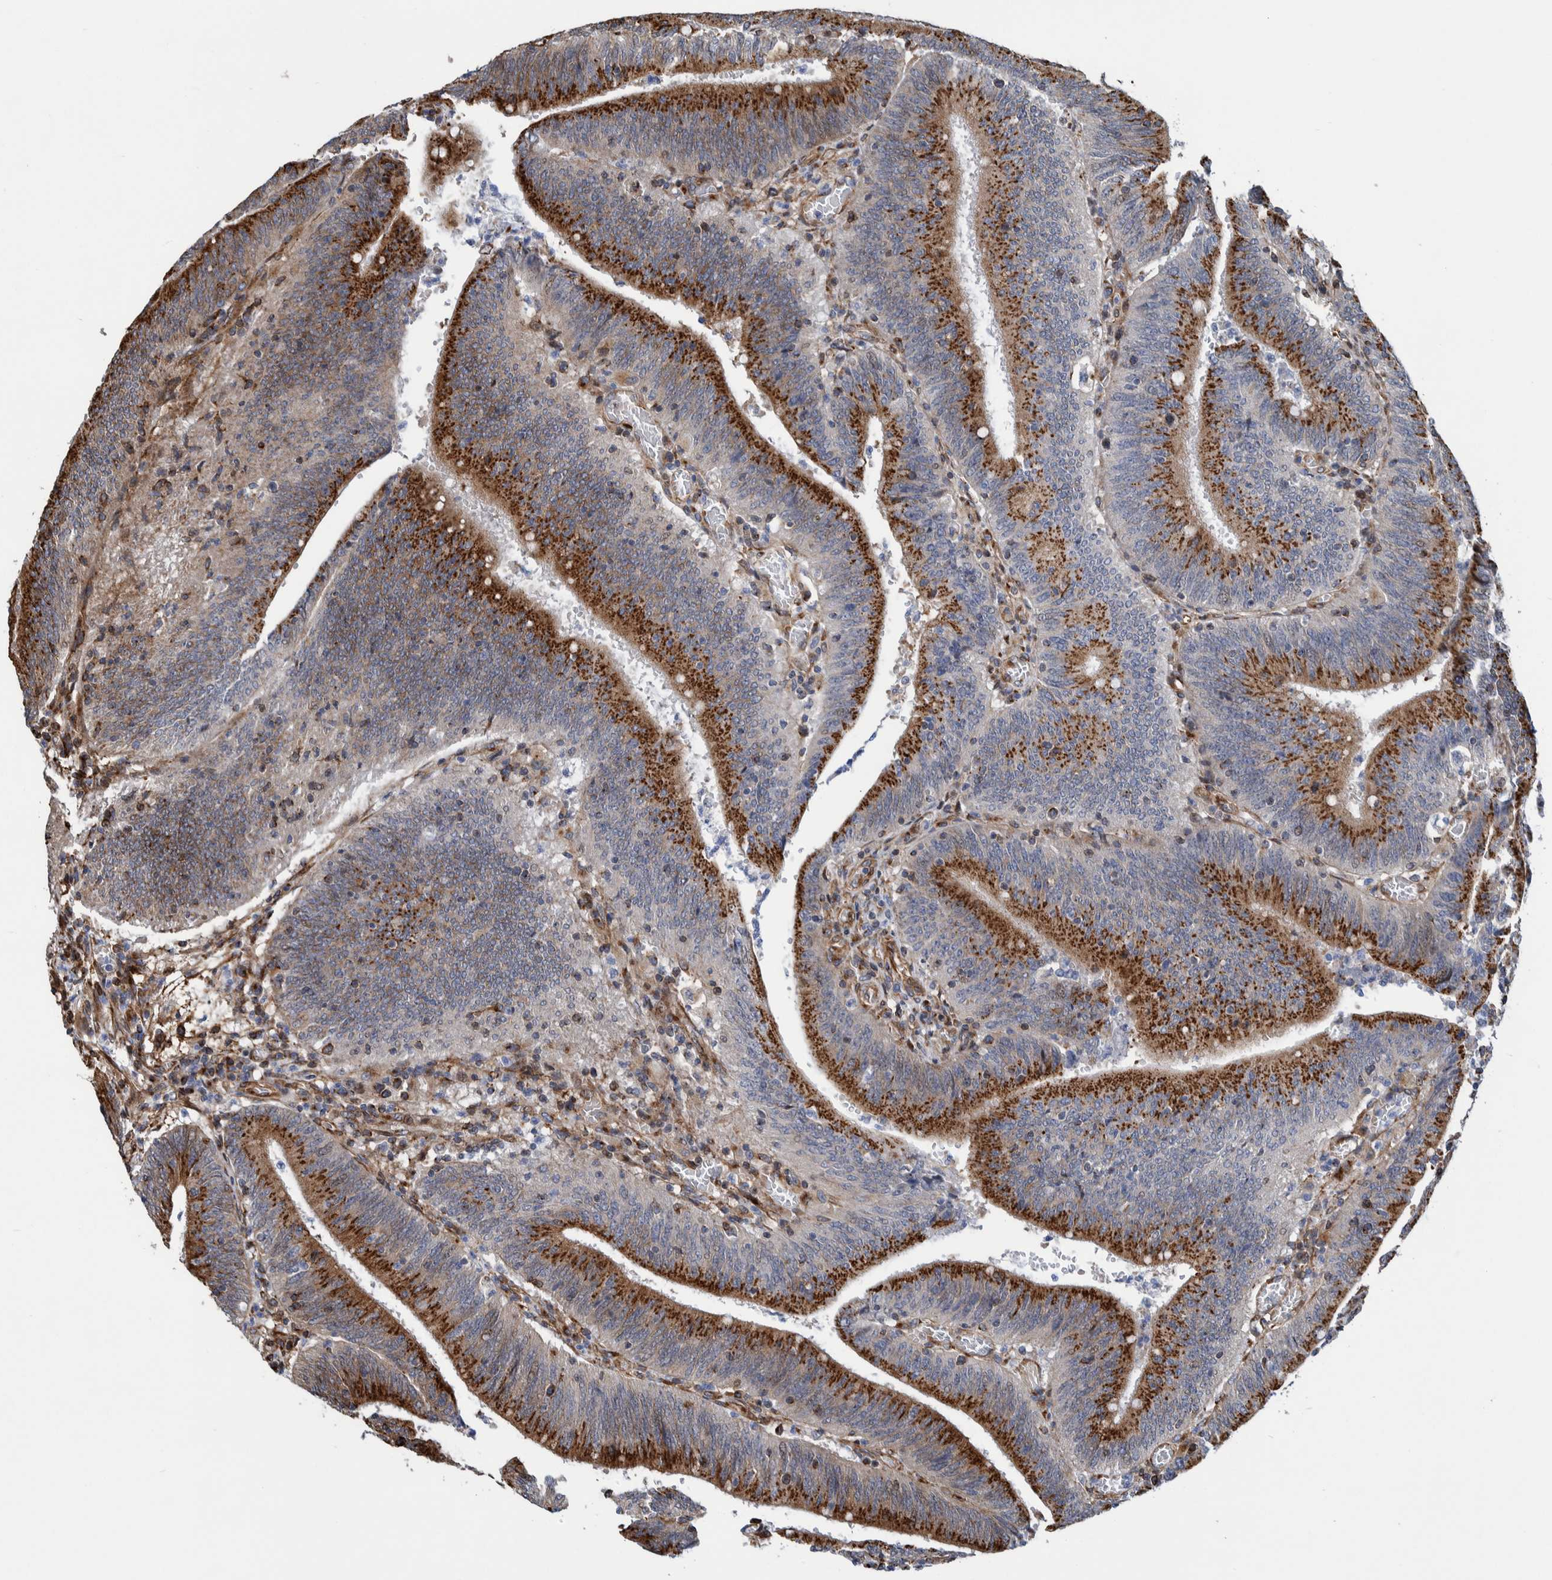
{"staining": {"intensity": "strong", "quantity": ">75%", "location": "cytoplasmic/membranous"}, "tissue": "colorectal cancer", "cell_type": "Tumor cells", "image_type": "cancer", "snomed": [{"axis": "morphology", "description": "Normal tissue, NOS"}, {"axis": "morphology", "description": "Adenocarcinoma, NOS"}, {"axis": "topography", "description": "Rectum"}], "caption": "Immunohistochemical staining of human colorectal adenocarcinoma displays strong cytoplasmic/membranous protein staining in approximately >75% of tumor cells. The staining is performed using DAB (3,3'-diaminobenzidine) brown chromogen to label protein expression. The nuclei are counter-stained blue using hematoxylin.", "gene": "CCDC57", "patient": {"sex": "female", "age": 66}}